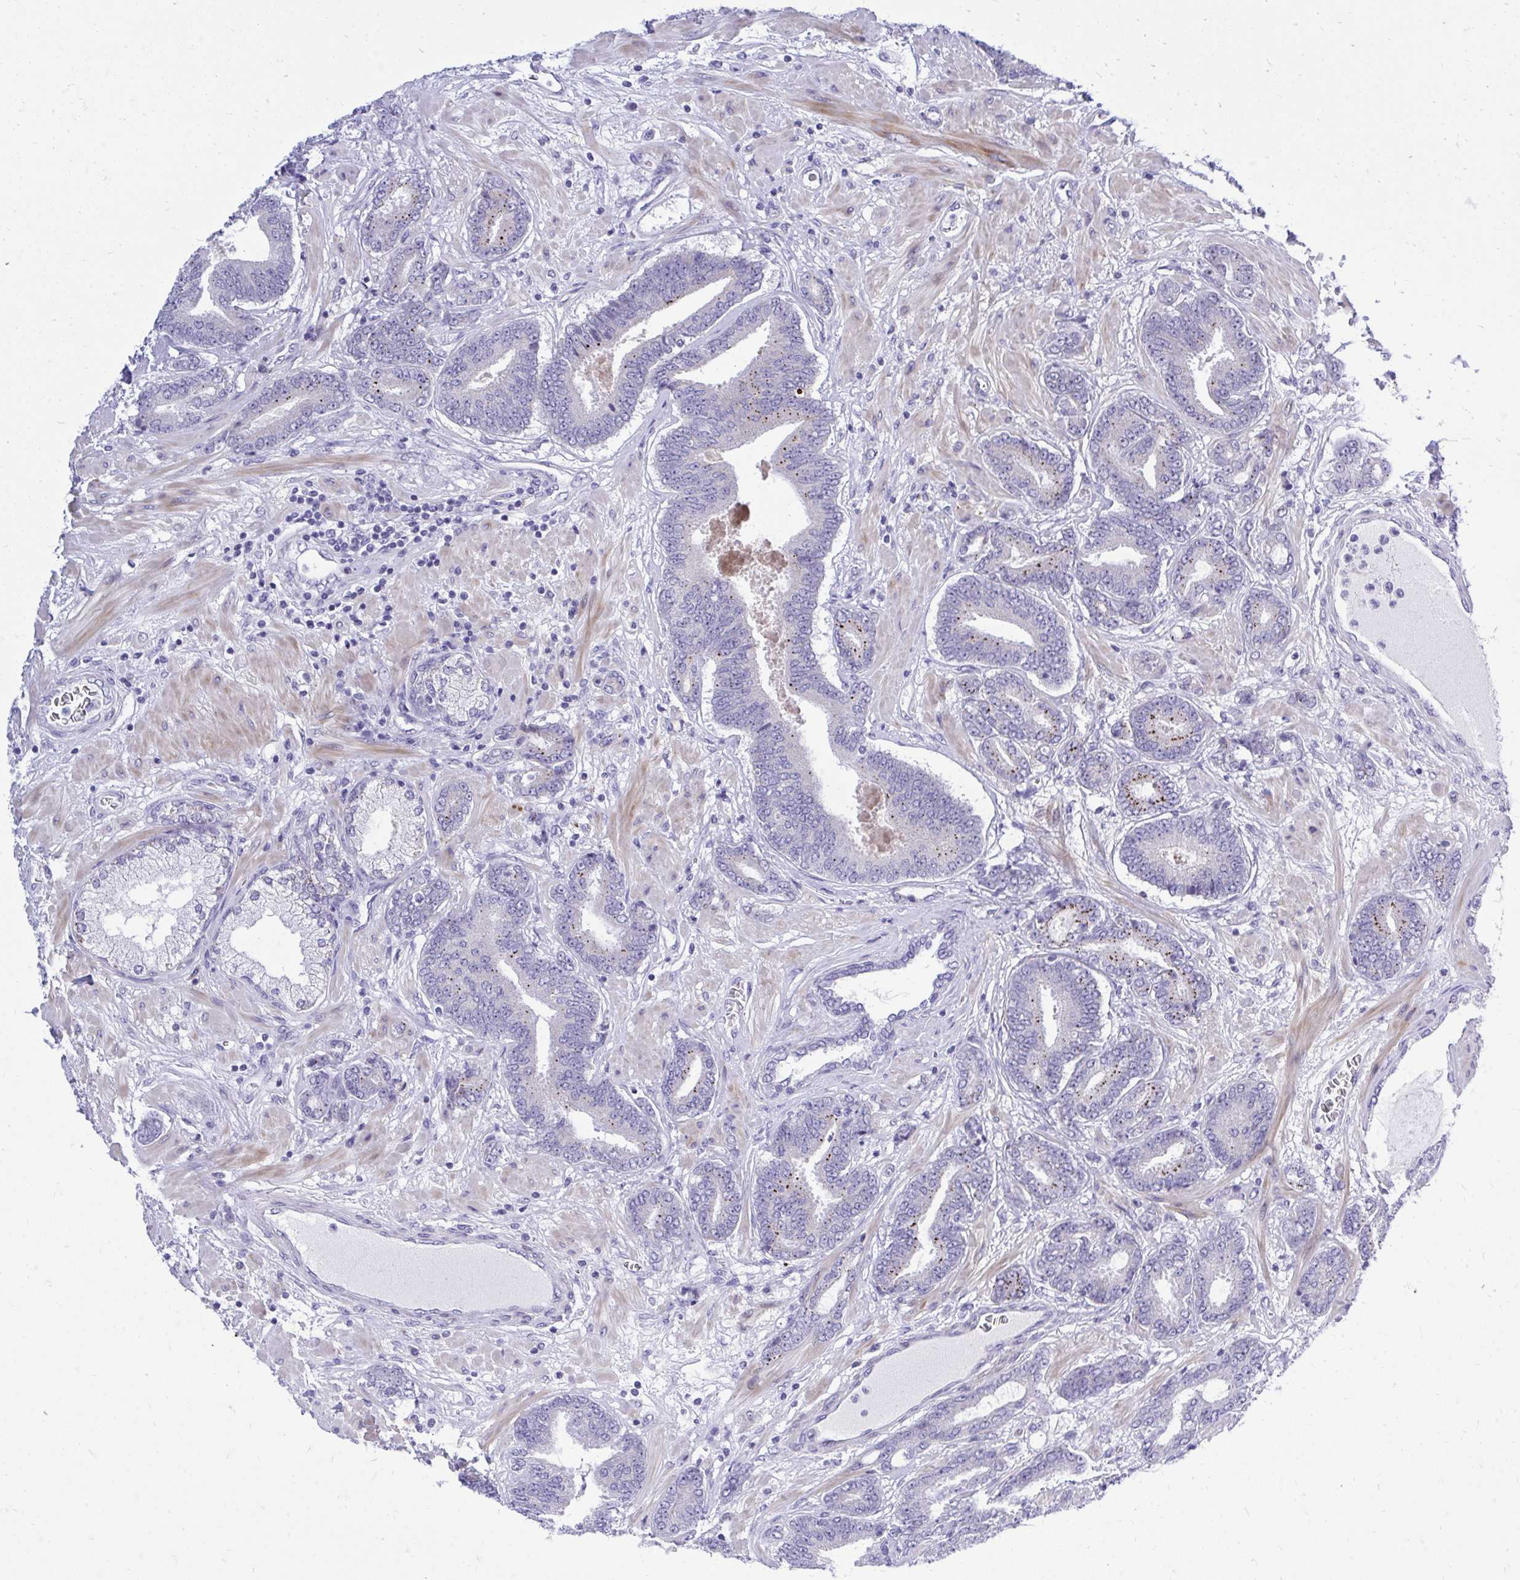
{"staining": {"intensity": "moderate", "quantity": "<25%", "location": "cytoplasmic/membranous"}, "tissue": "prostate cancer", "cell_type": "Tumor cells", "image_type": "cancer", "snomed": [{"axis": "morphology", "description": "Adenocarcinoma, High grade"}, {"axis": "topography", "description": "Prostate"}], "caption": "IHC staining of adenocarcinoma (high-grade) (prostate), which displays low levels of moderate cytoplasmic/membranous positivity in about <25% of tumor cells indicating moderate cytoplasmic/membranous protein expression. The staining was performed using DAB (3,3'-diaminobenzidine) (brown) for protein detection and nuclei were counterstained in hematoxylin (blue).", "gene": "GABRA1", "patient": {"sex": "male", "age": 62}}